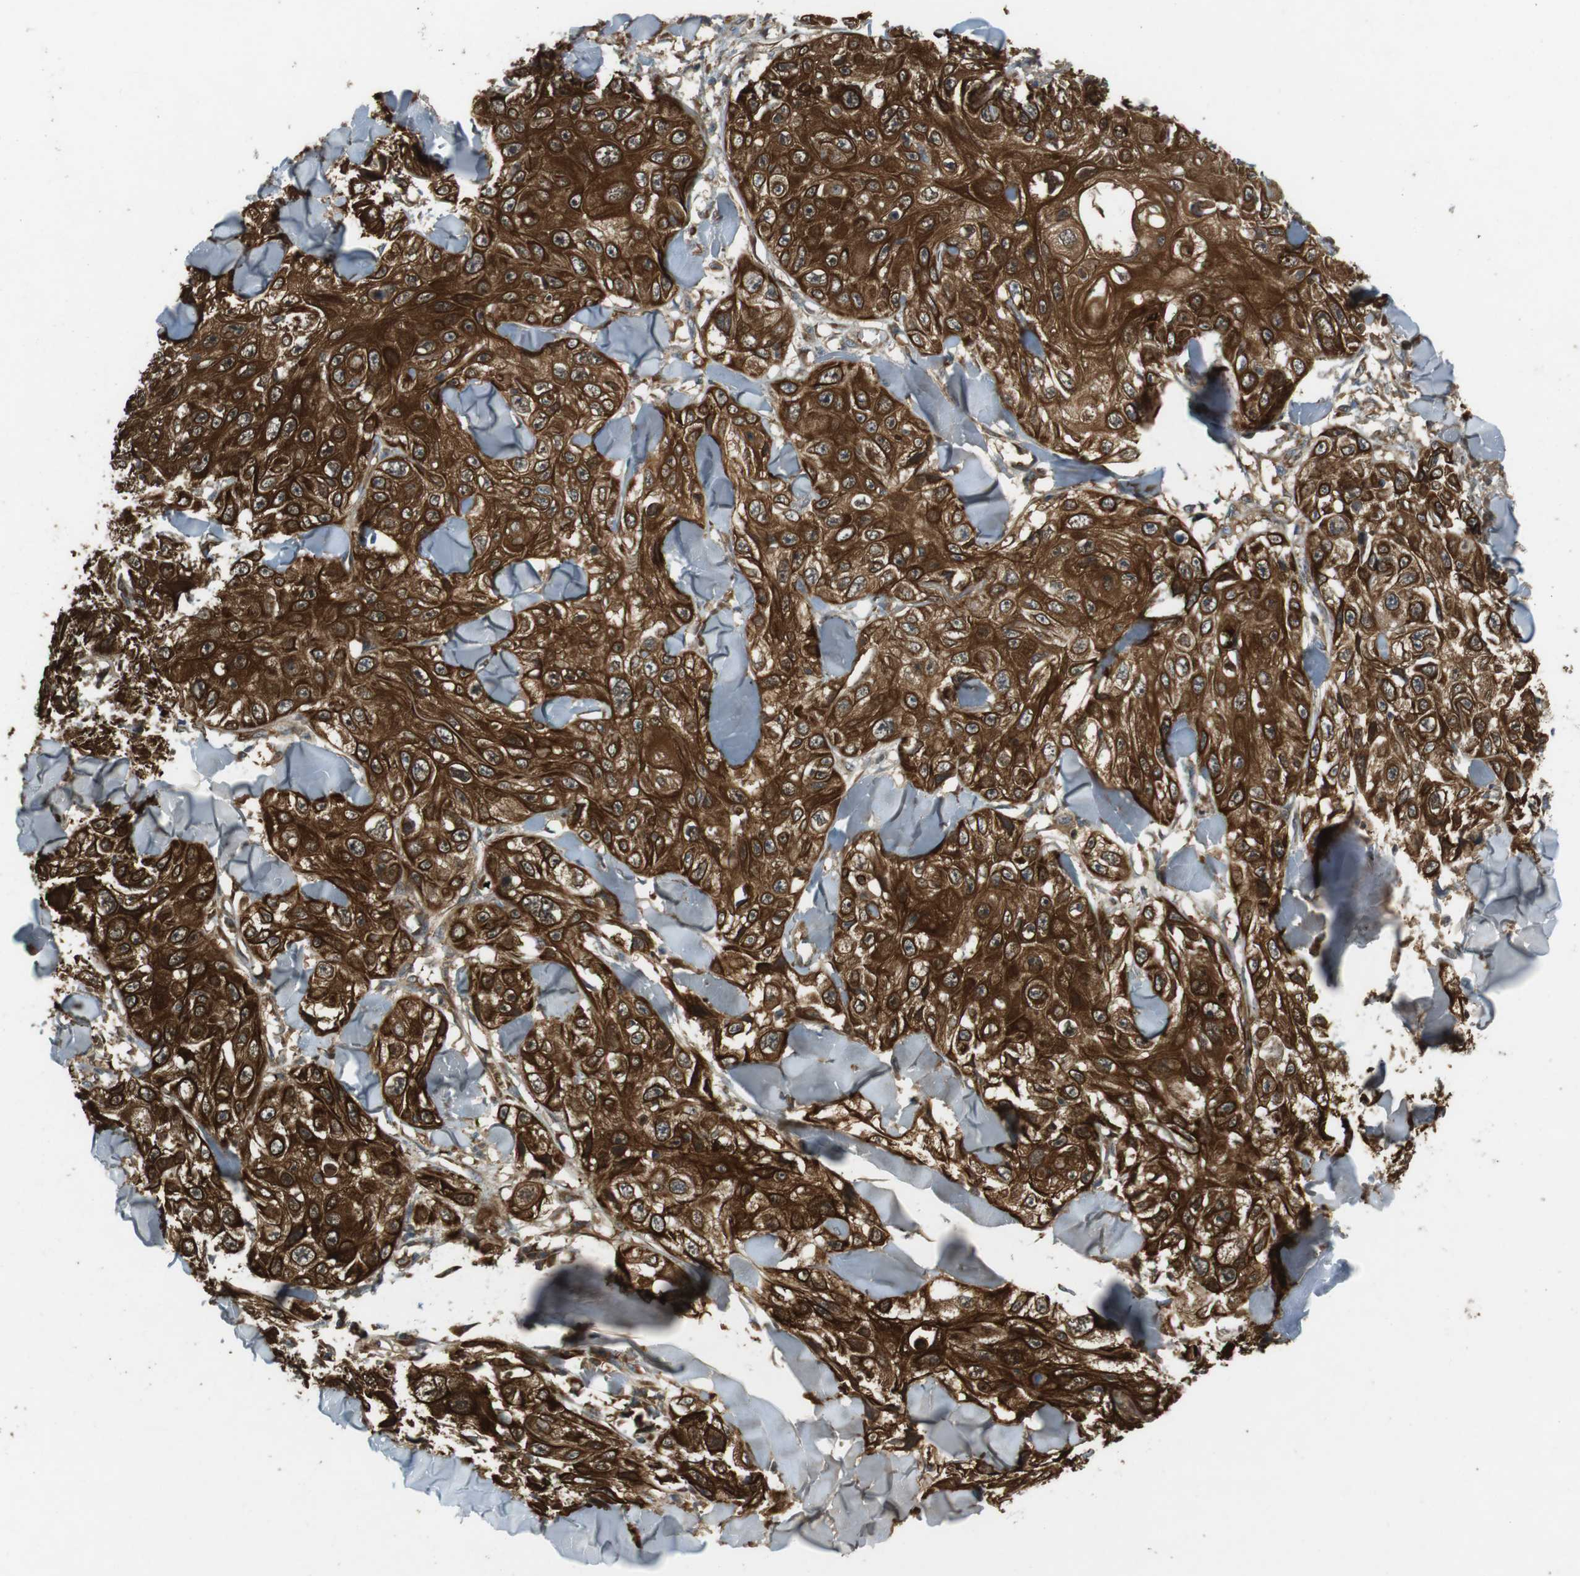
{"staining": {"intensity": "strong", "quantity": ">75%", "location": "cytoplasmic/membranous"}, "tissue": "skin cancer", "cell_type": "Tumor cells", "image_type": "cancer", "snomed": [{"axis": "morphology", "description": "Squamous cell carcinoma, NOS"}, {"axis": "topography", "description": "Skin"}], "caption": "Protein expression analysis of human skin cancer reveals strong cytoplasmic/membranous staining in approximately >75% of tumor cells. (Stains: DAB in brown, nuclei in blue, Microscopy: brightfield microscopy at high magnification).", "gene": "SLC41A1", "patient": {"sex": "male", "age": 86}}